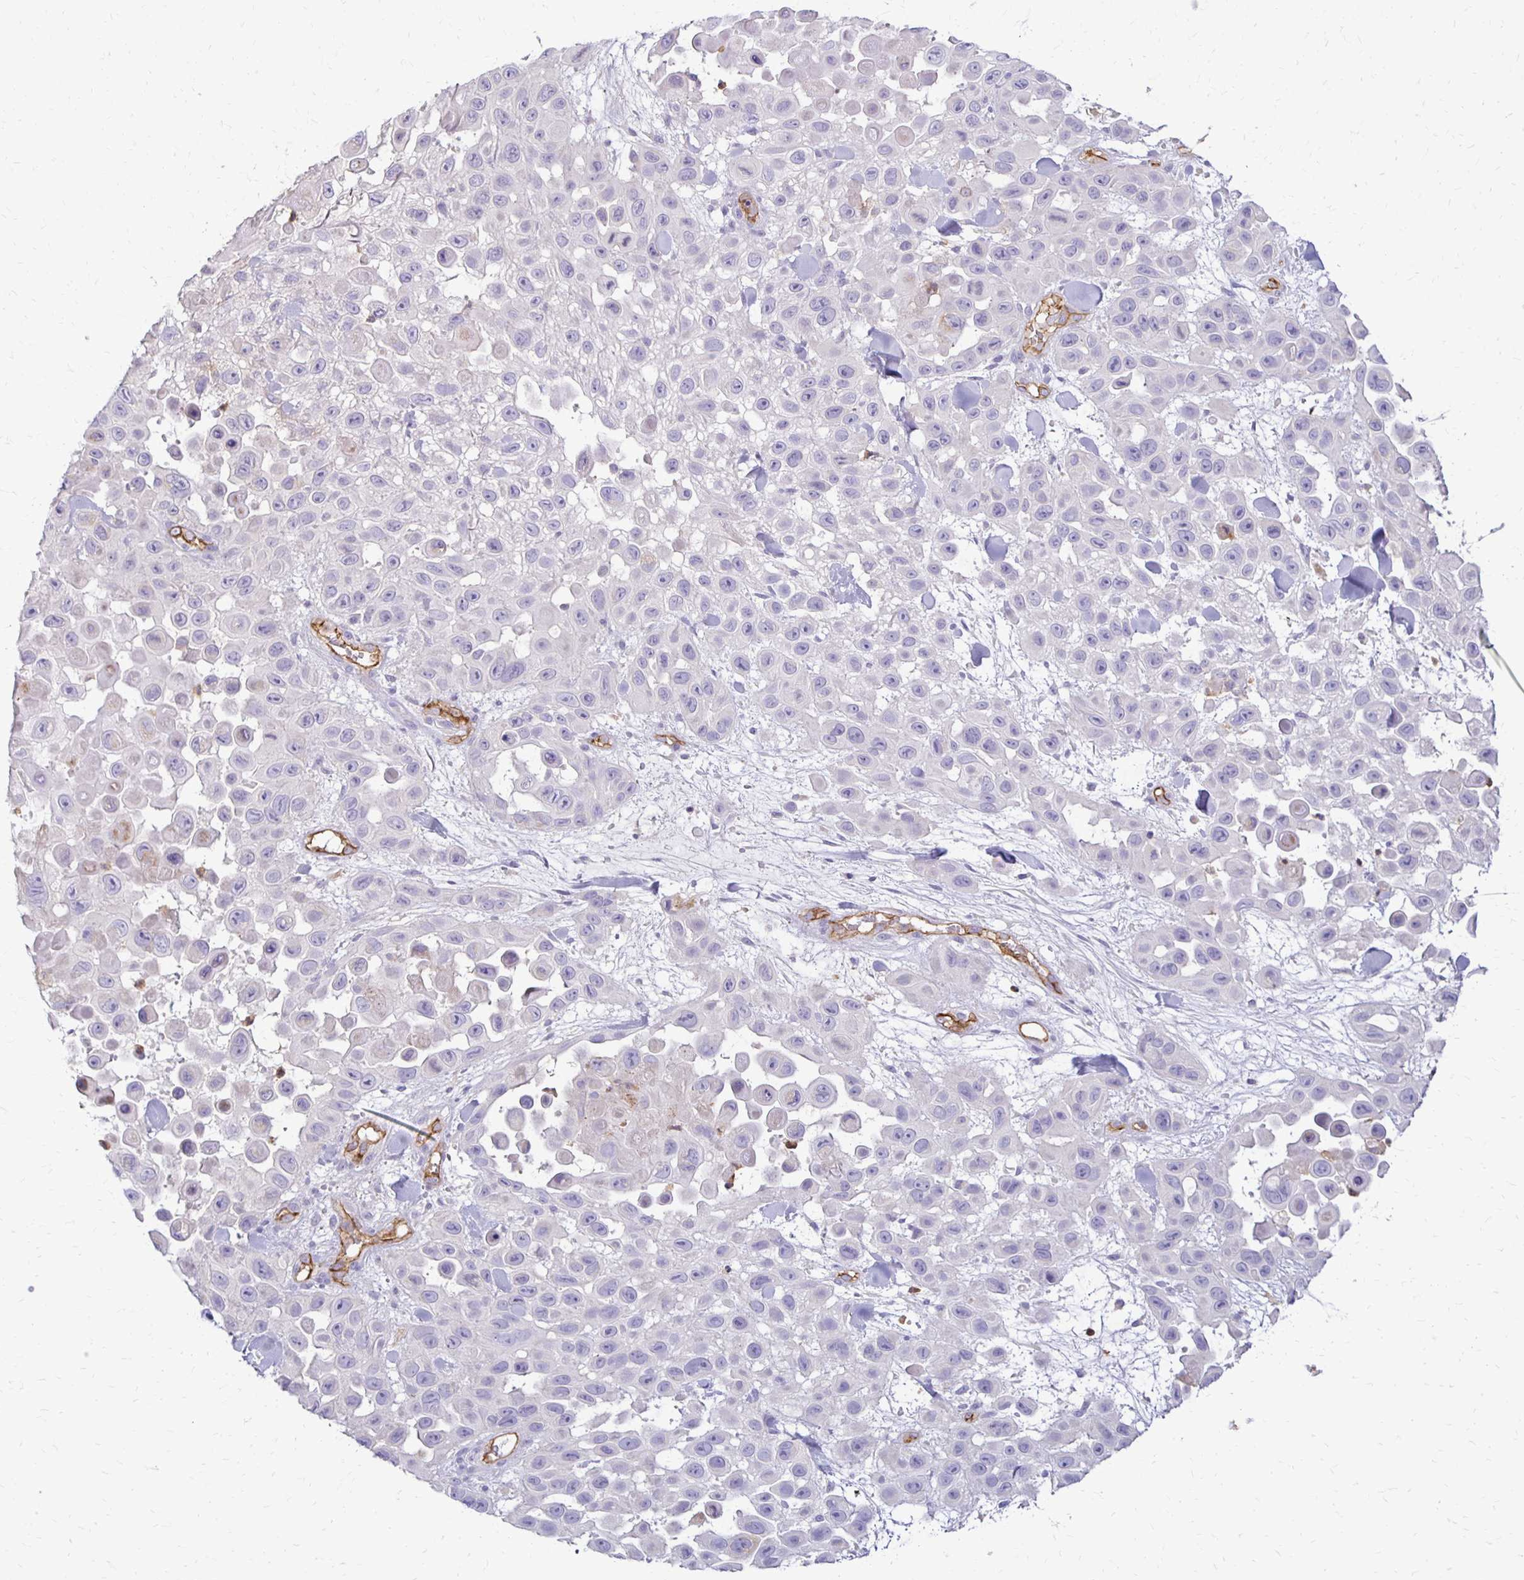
{"staining": {"intensity": "negative", "quantity": "none", "location": "none"}, "tissue": "skin cancer", "cell_type": "Tumor cells", "image_type": "cancer", "snomed": [{"axis": "morphology", "description": "Squamous cell carcinoma, NOS"}, {"axis": "topography", "description": "Skin"}], "caption": "This is an IHC micrograph of human squamous cell carcinoma (skin). There is no expression in tumor cells.", "gene": "TTYH1", "patient": {"sex": "male", "age": 81}}